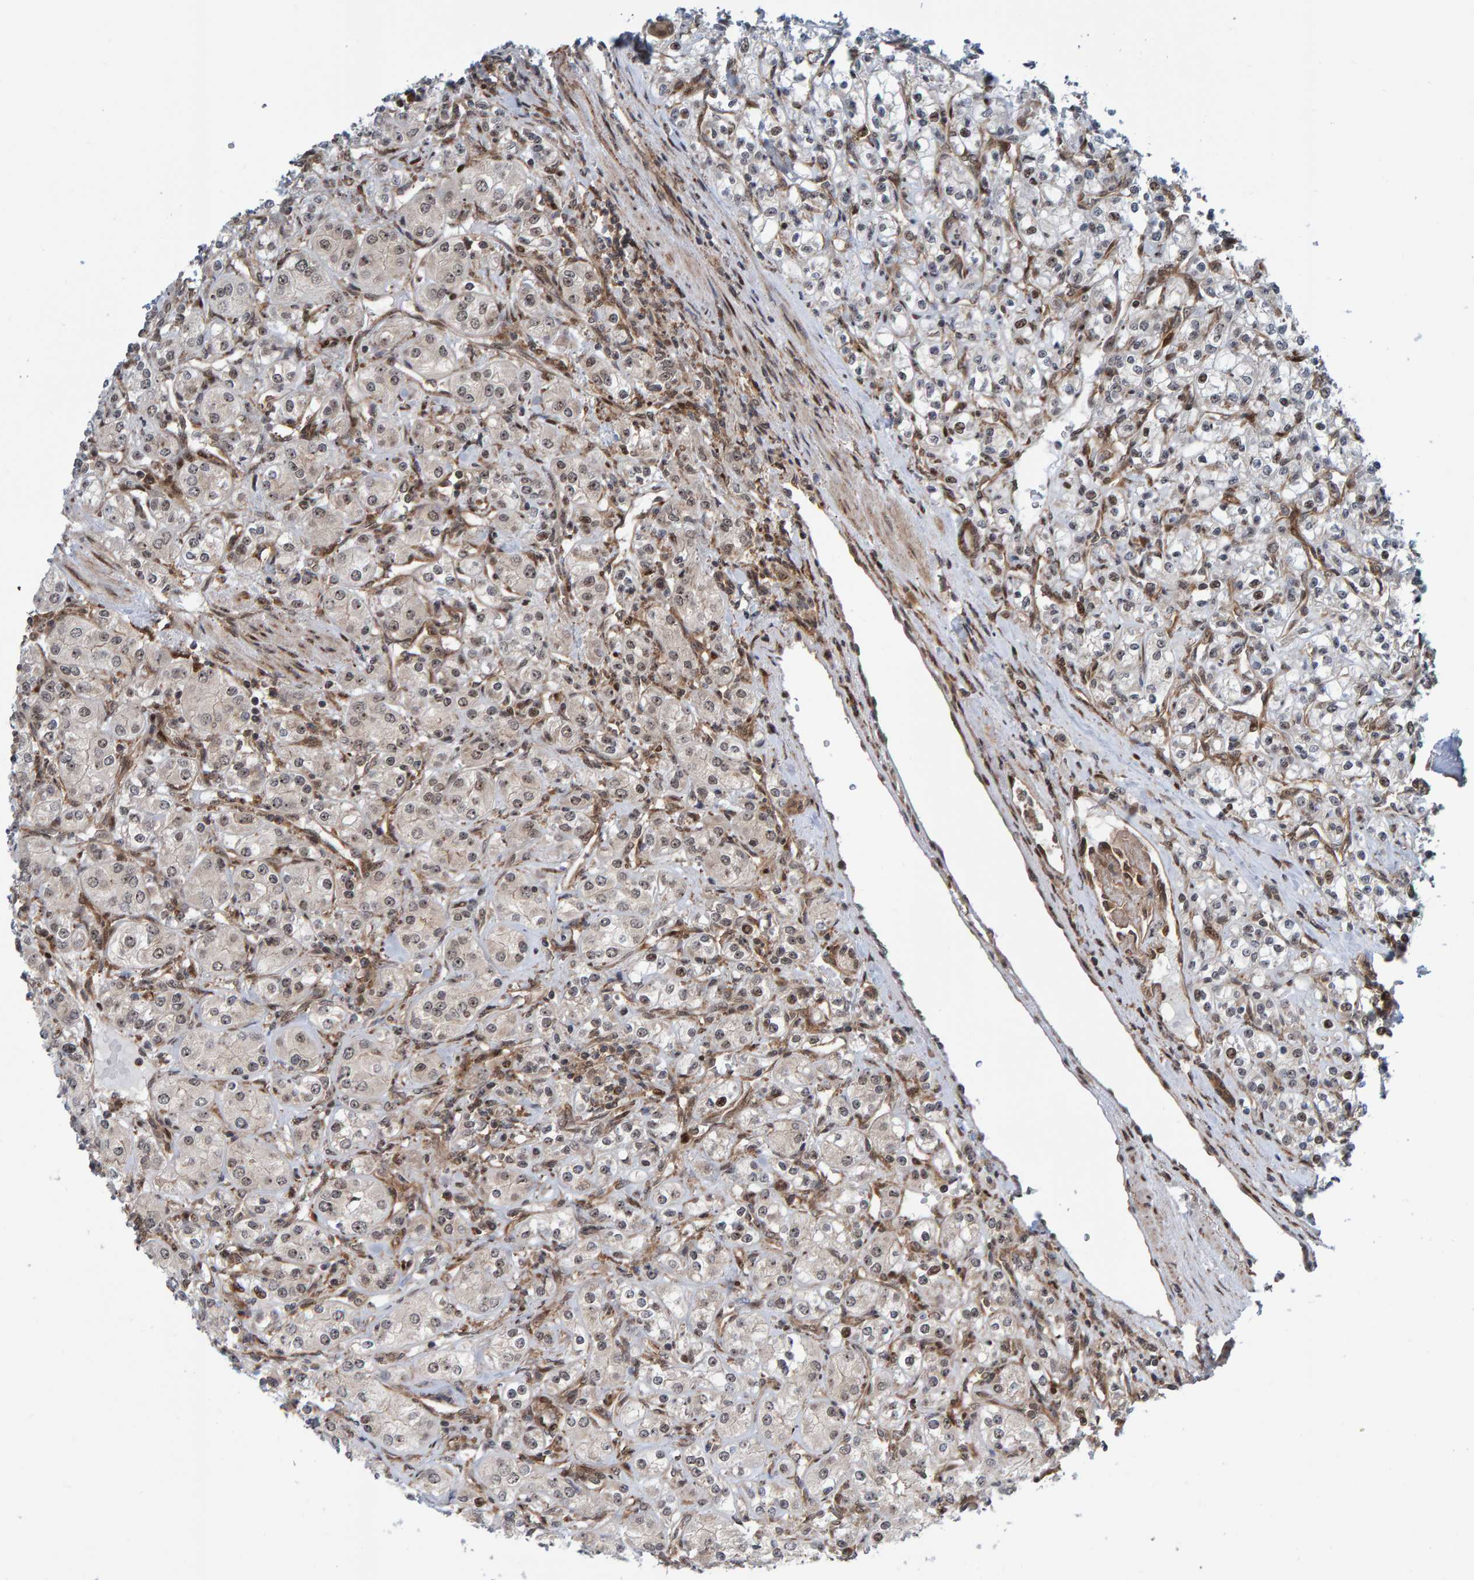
{"staining": {"intensity": "weak", "quantity": "<25%", "location": "nuclear"}, "tissue": "renal cancer", "cell_type": "Tumor cells", "image_type": "cancer", "snomed": [{"axis": "morphology", "description": "Adenocarcinoma, NOS"}, {"axis": "topography", "description": "Kidney"}], "caption": "The micrograph reveals no staining of tumor cells in renal adenocarcinoma.", "gene": "ZNF366", "patient": {"sex": "male", "age": 77}}